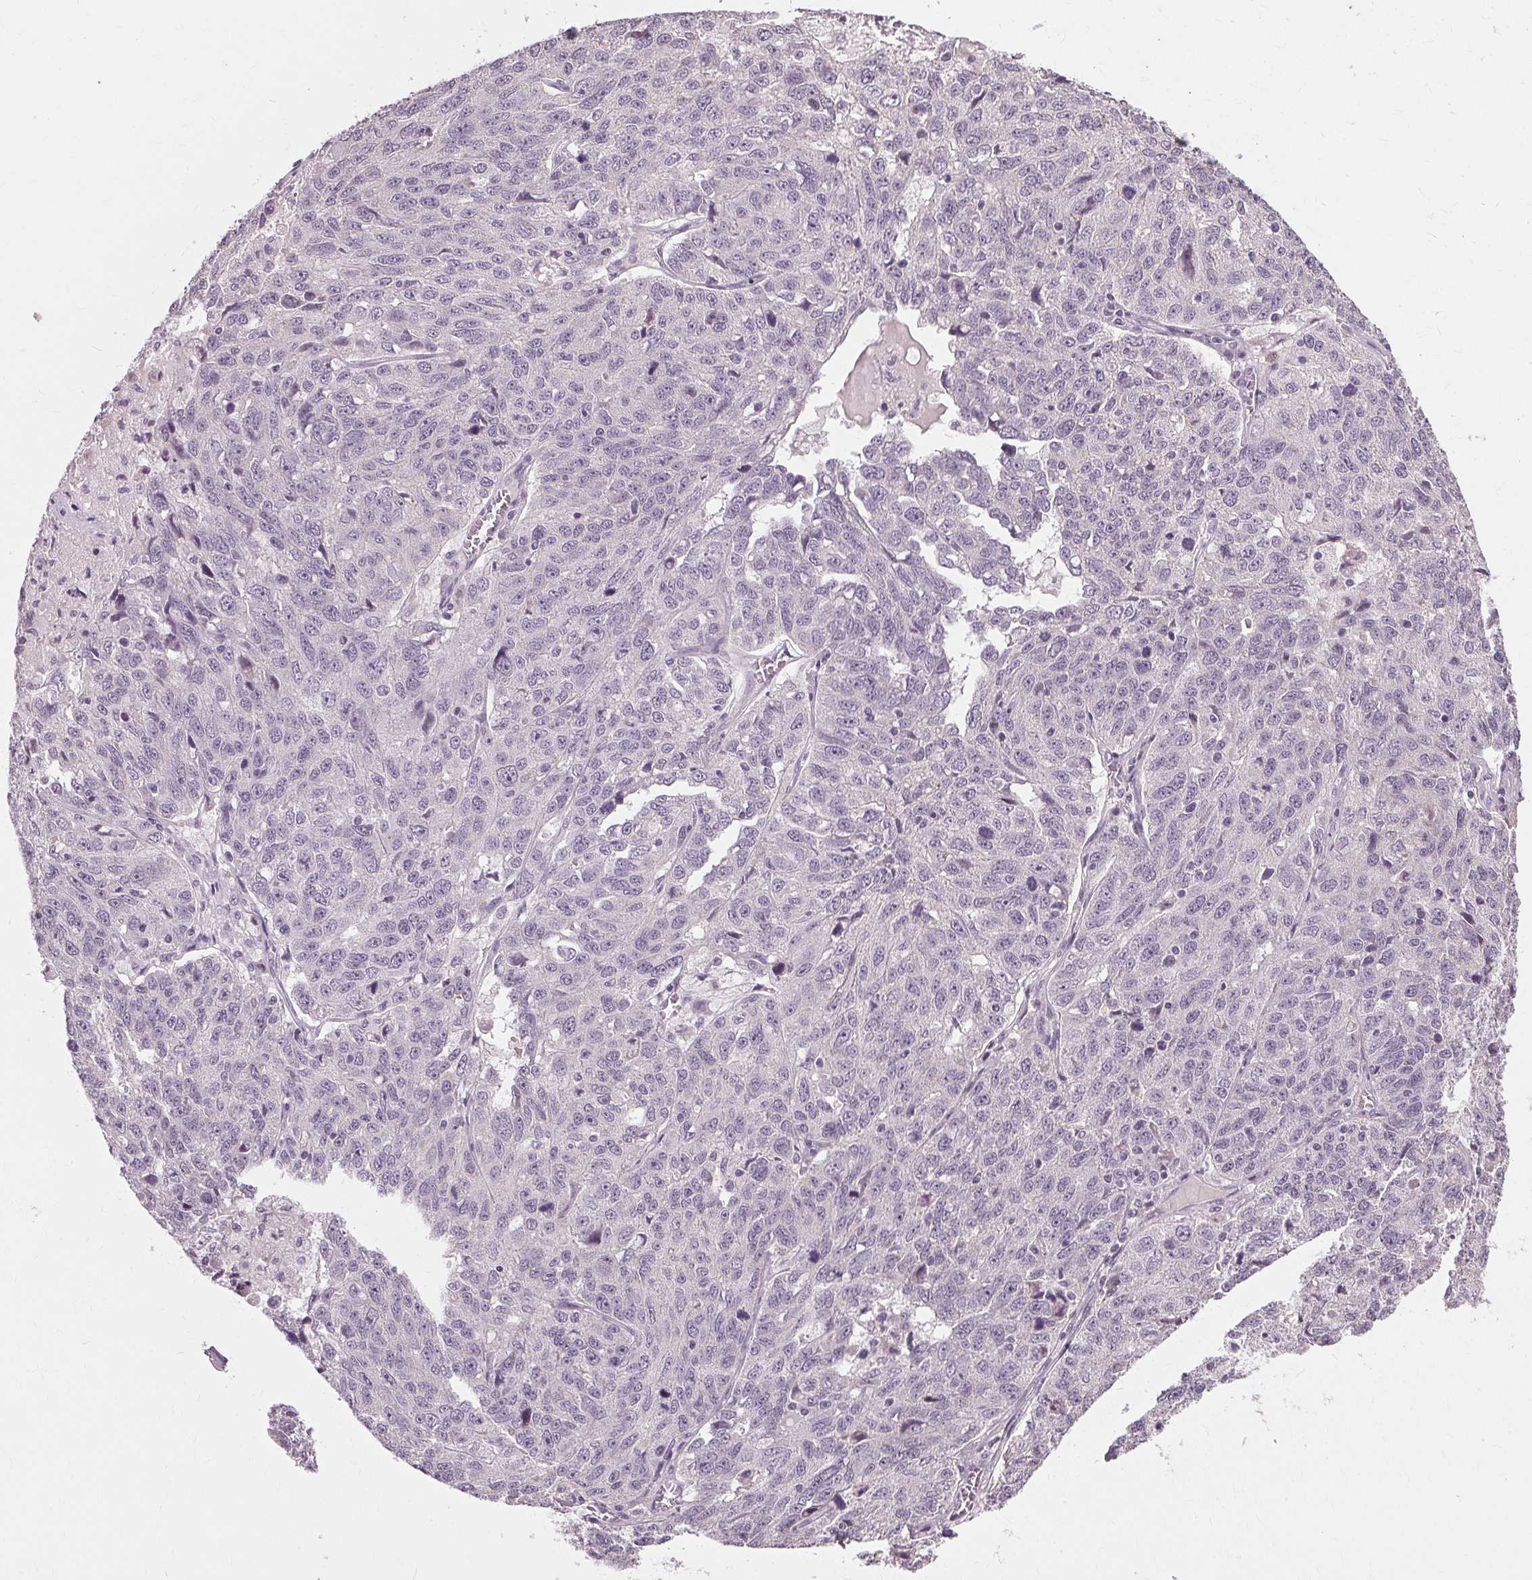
{"staining": {"intensity": "negative", "quantity": "none", "location": "none"}, "tissue": "ovarian cancer", "cell_type": "Tumor cells", "image_type": "cancer", "snomed": [{"axis": "morphology", "description": "Cystadenocarcinoma, serous, NOS"}, {"axis": "topography", "description": "Ovary"}], "caption": "An image of ovarian cancer (serous cystadenocarcinoma) stained for a protein displays no brown staining in tumor cells. (DAB (3,3'-diaminobenzidine) immunohistochemistry (IHC), high magnification).", "gene": "SIGLEC6", "patient": {"sex": "female", "age": 71}}